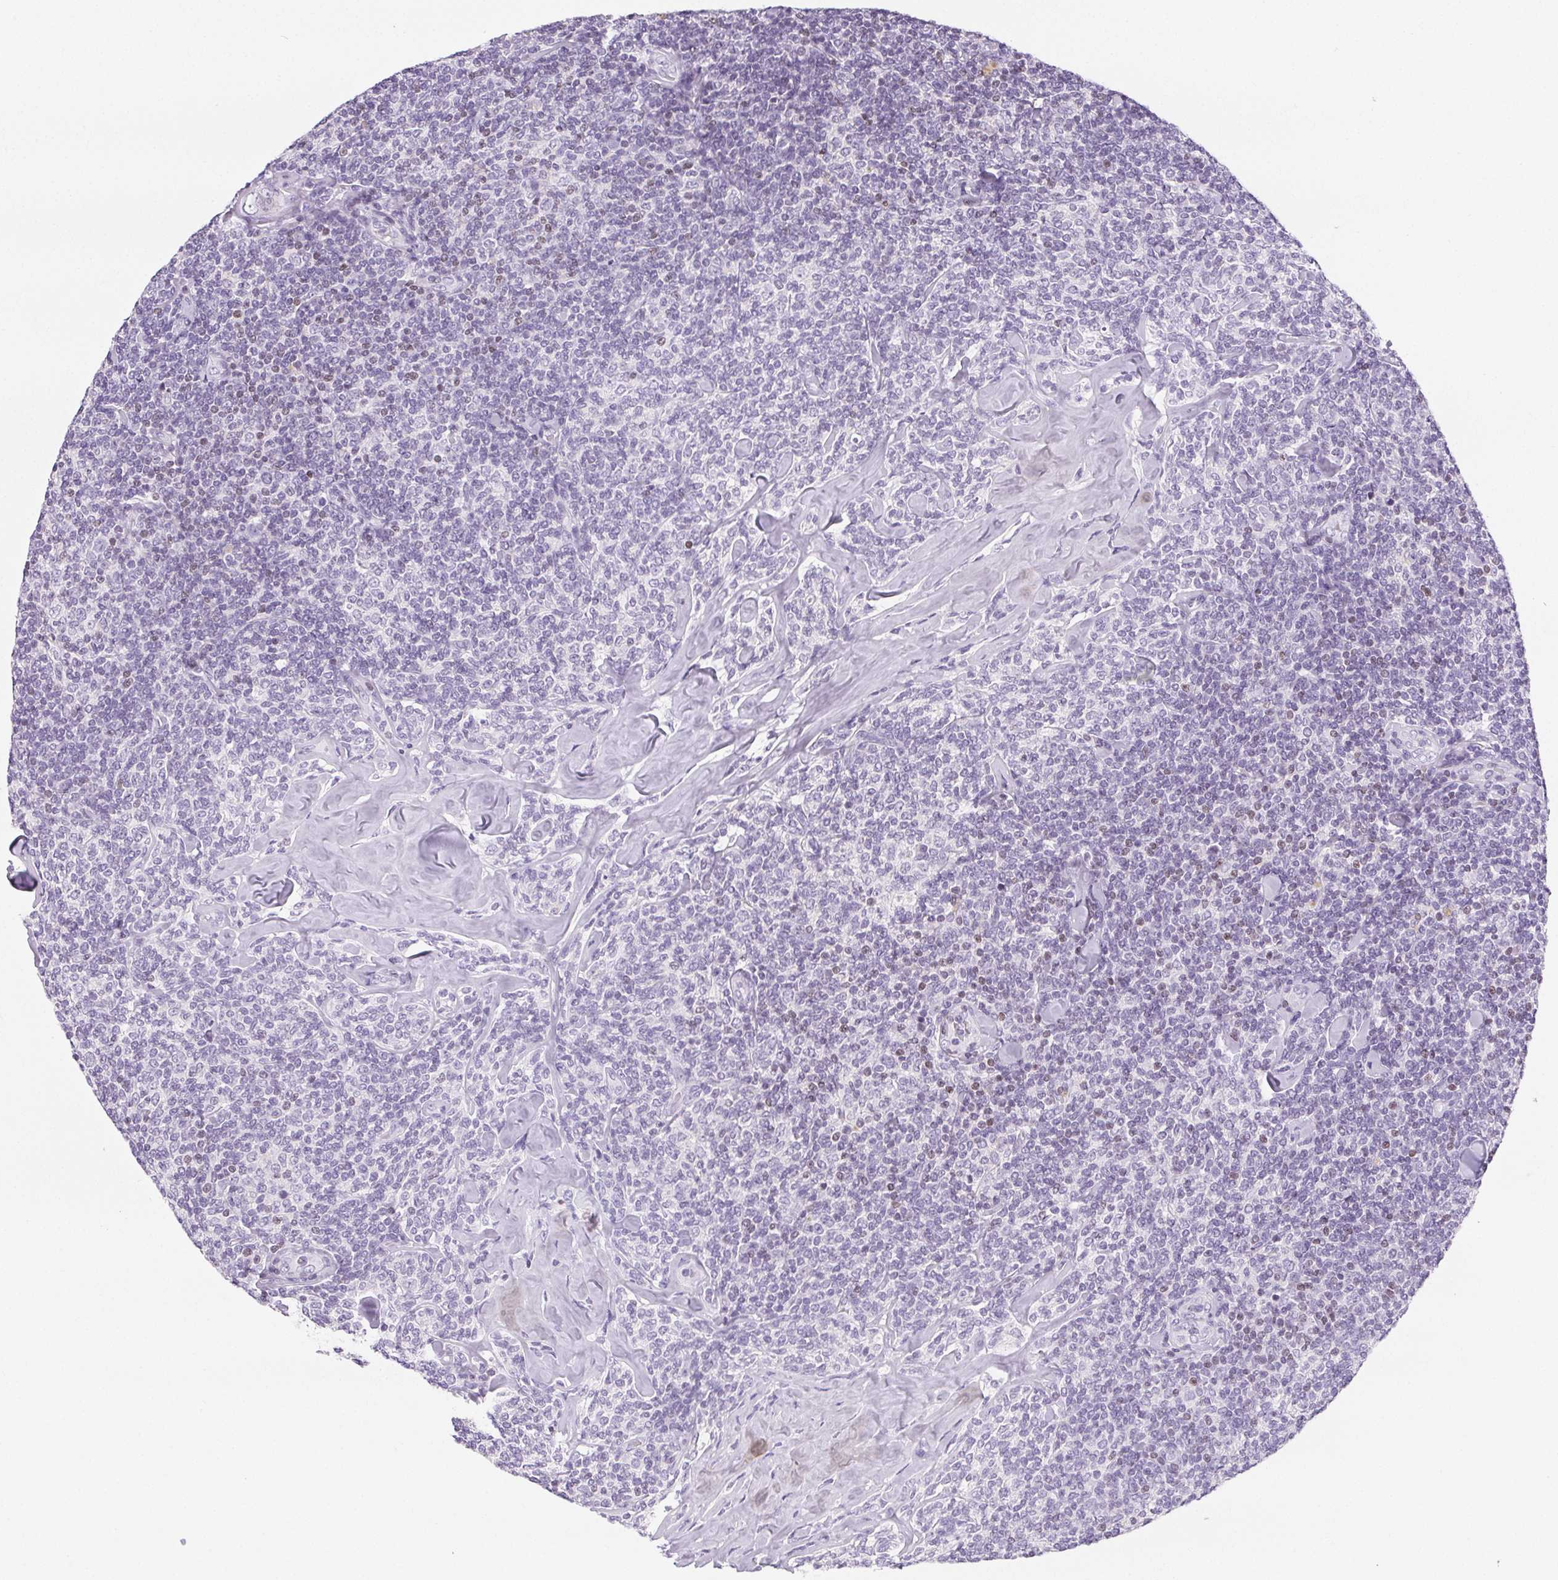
{"staining": {"intensity": "negative", "quantity": "none", "location": "none"}, "tissue": "lymphoma", "cell_type": "Tumor cells", "image_type": "cancer", "snomed": [{"axis": "morphology", "description": "Malignant lymphoma, non-Hodgkin's type, Low grade"}, {"axis": "topography", "description": "Lymph node"}], "caption": "An immunohistochemistry photomicrograph of malignant lymphoma, non-Hodgkin's type (low-grade) is shown. There is no staining in tumor cells of malignant lymphoma, non-Hodgkin's type (low-grade).", "gene": "BEND2", "patient": {"sex": "female", "age": 56}}